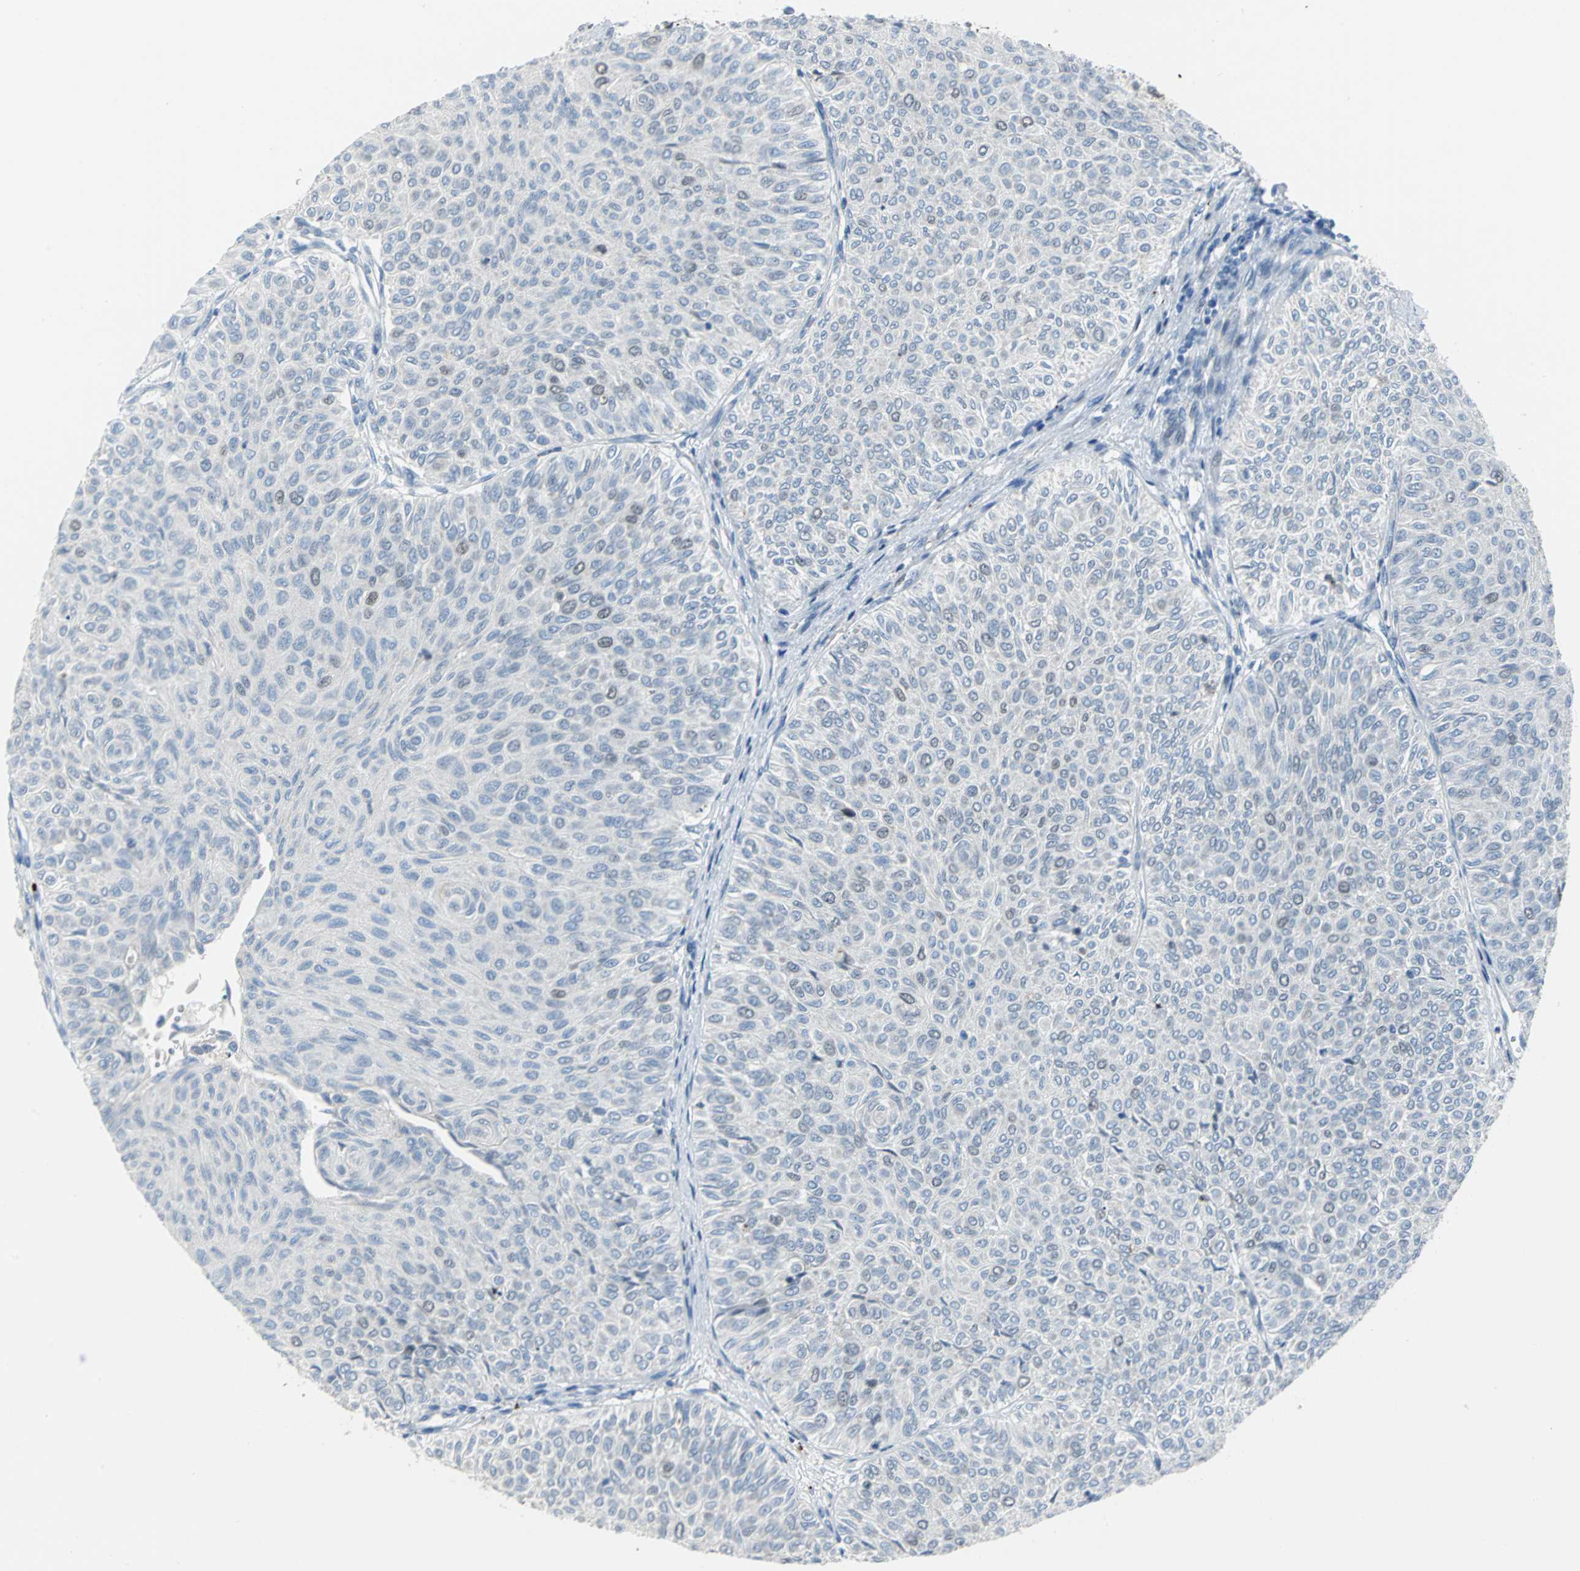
{"staining": {"intensity": "weak", "quantity": "<25%", "location": "nuclear"}, "tissue": "urothelial cancer", "cell_type": "Tumor cells", "image_type": "cancer", "snomed": [{"axis": "morphology", "description": "Urothelial carcinoma, Low grade"}, {"axis": "topography", "description": "Urinary bladder"}], "caption": "This histopathology image is of low-grade urothelial carcinoma stained with IHC to label a protein in brown with the nuclei are counter-stained blue. There is no expression in tumor cells.", "gene": "MCM4", "patient": {"sex": "male", "age": 78}}